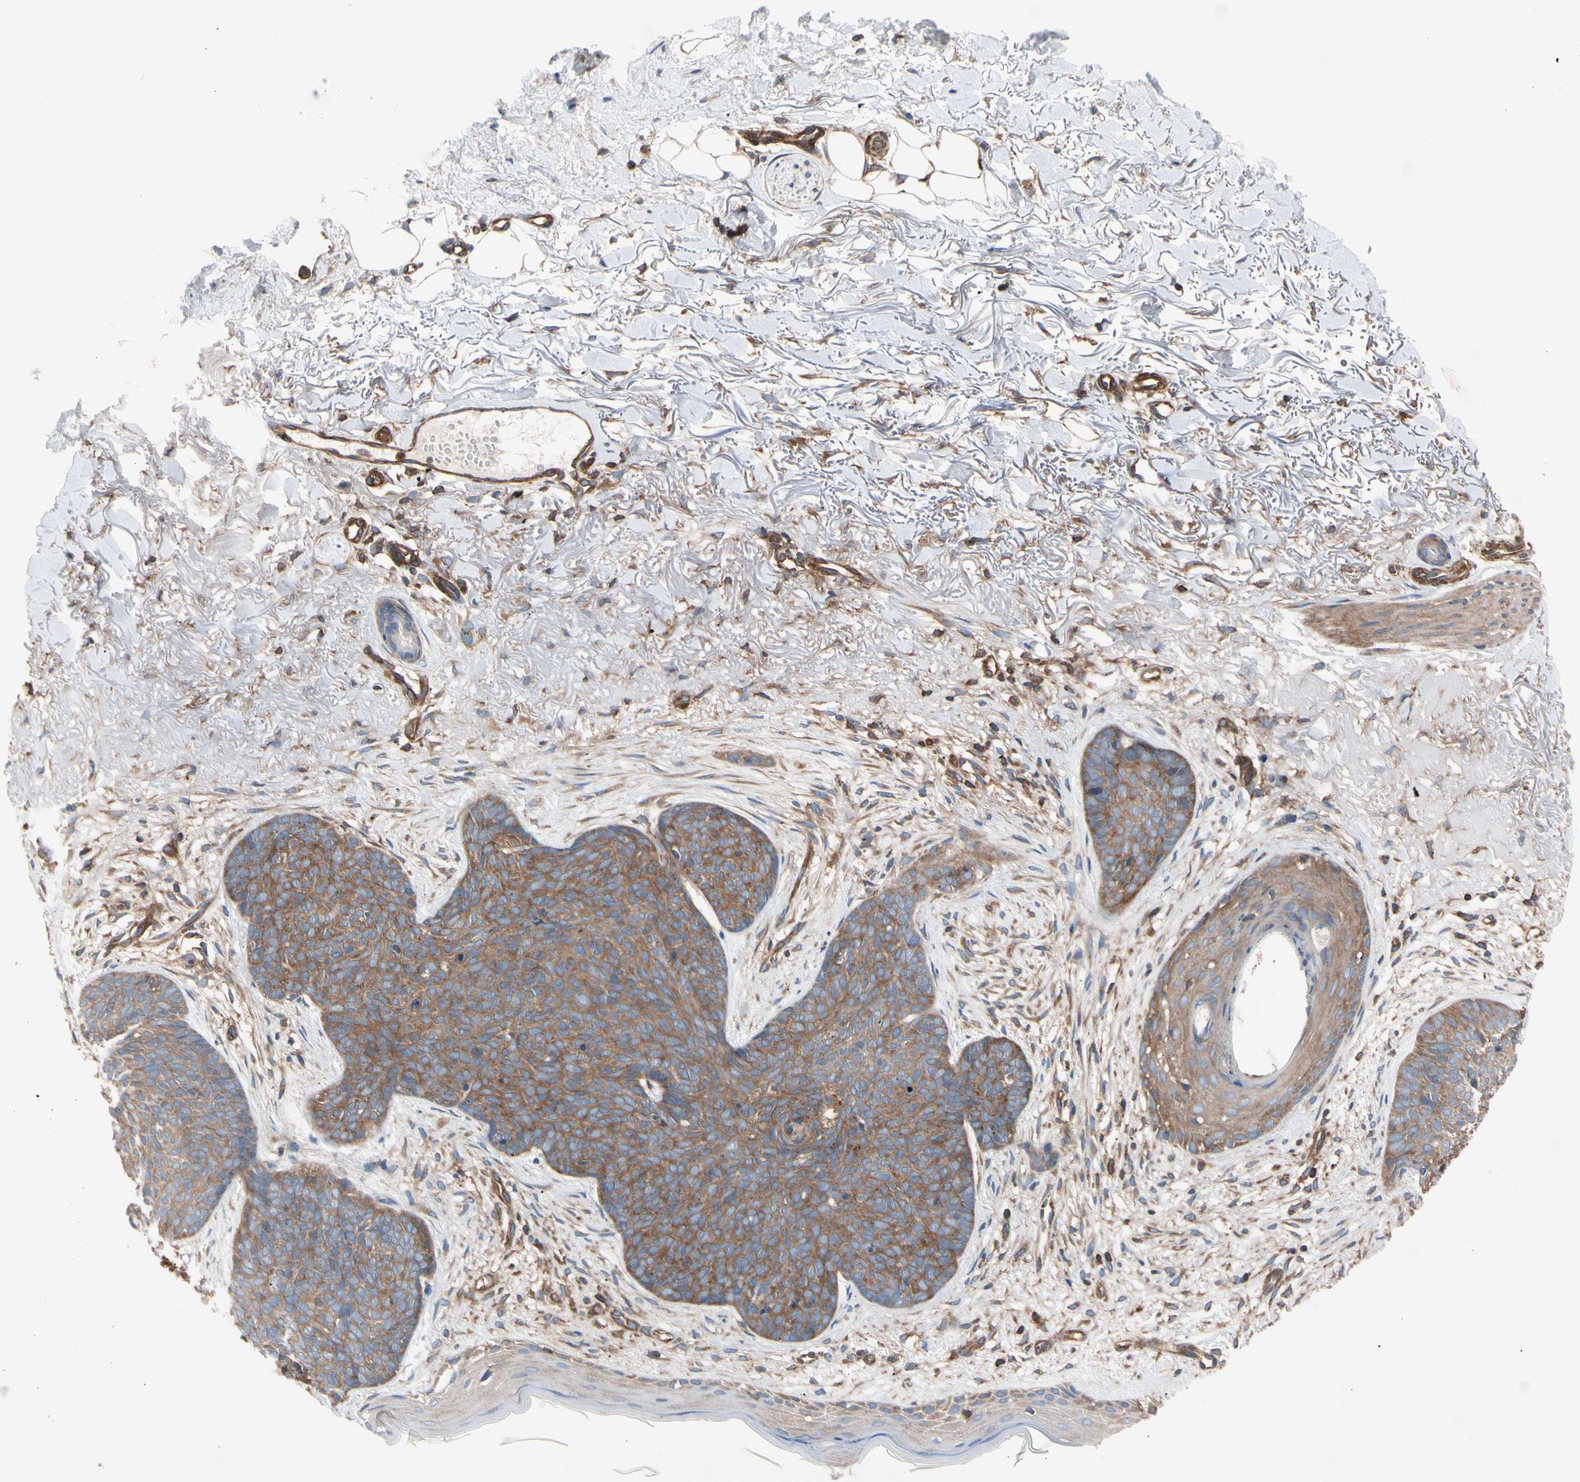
{"staining": {"intensity": "moderate", "quantity": ">75%", "location": "cytoplasmic/membranous"}, "tissue": "skin cancer", "cell_type": "Tumor cells", "image_type": "cancer", "snomed": [{"axis": "morphology", "description": "Normal tissue, NOS"}, {"axis": "morphology", "description": "Basal cell carcinoma"}, {"axis": "topography", "description": "Skin"}], "caption": "Immunohistochemical staining of skin basal cell carcinoma shows medium levels of moderate cytoplasmic/membranous expression in about >75% of tumor cells.", "gene": "ROCK1", "patient": {"sex": "female", "age": 70}}